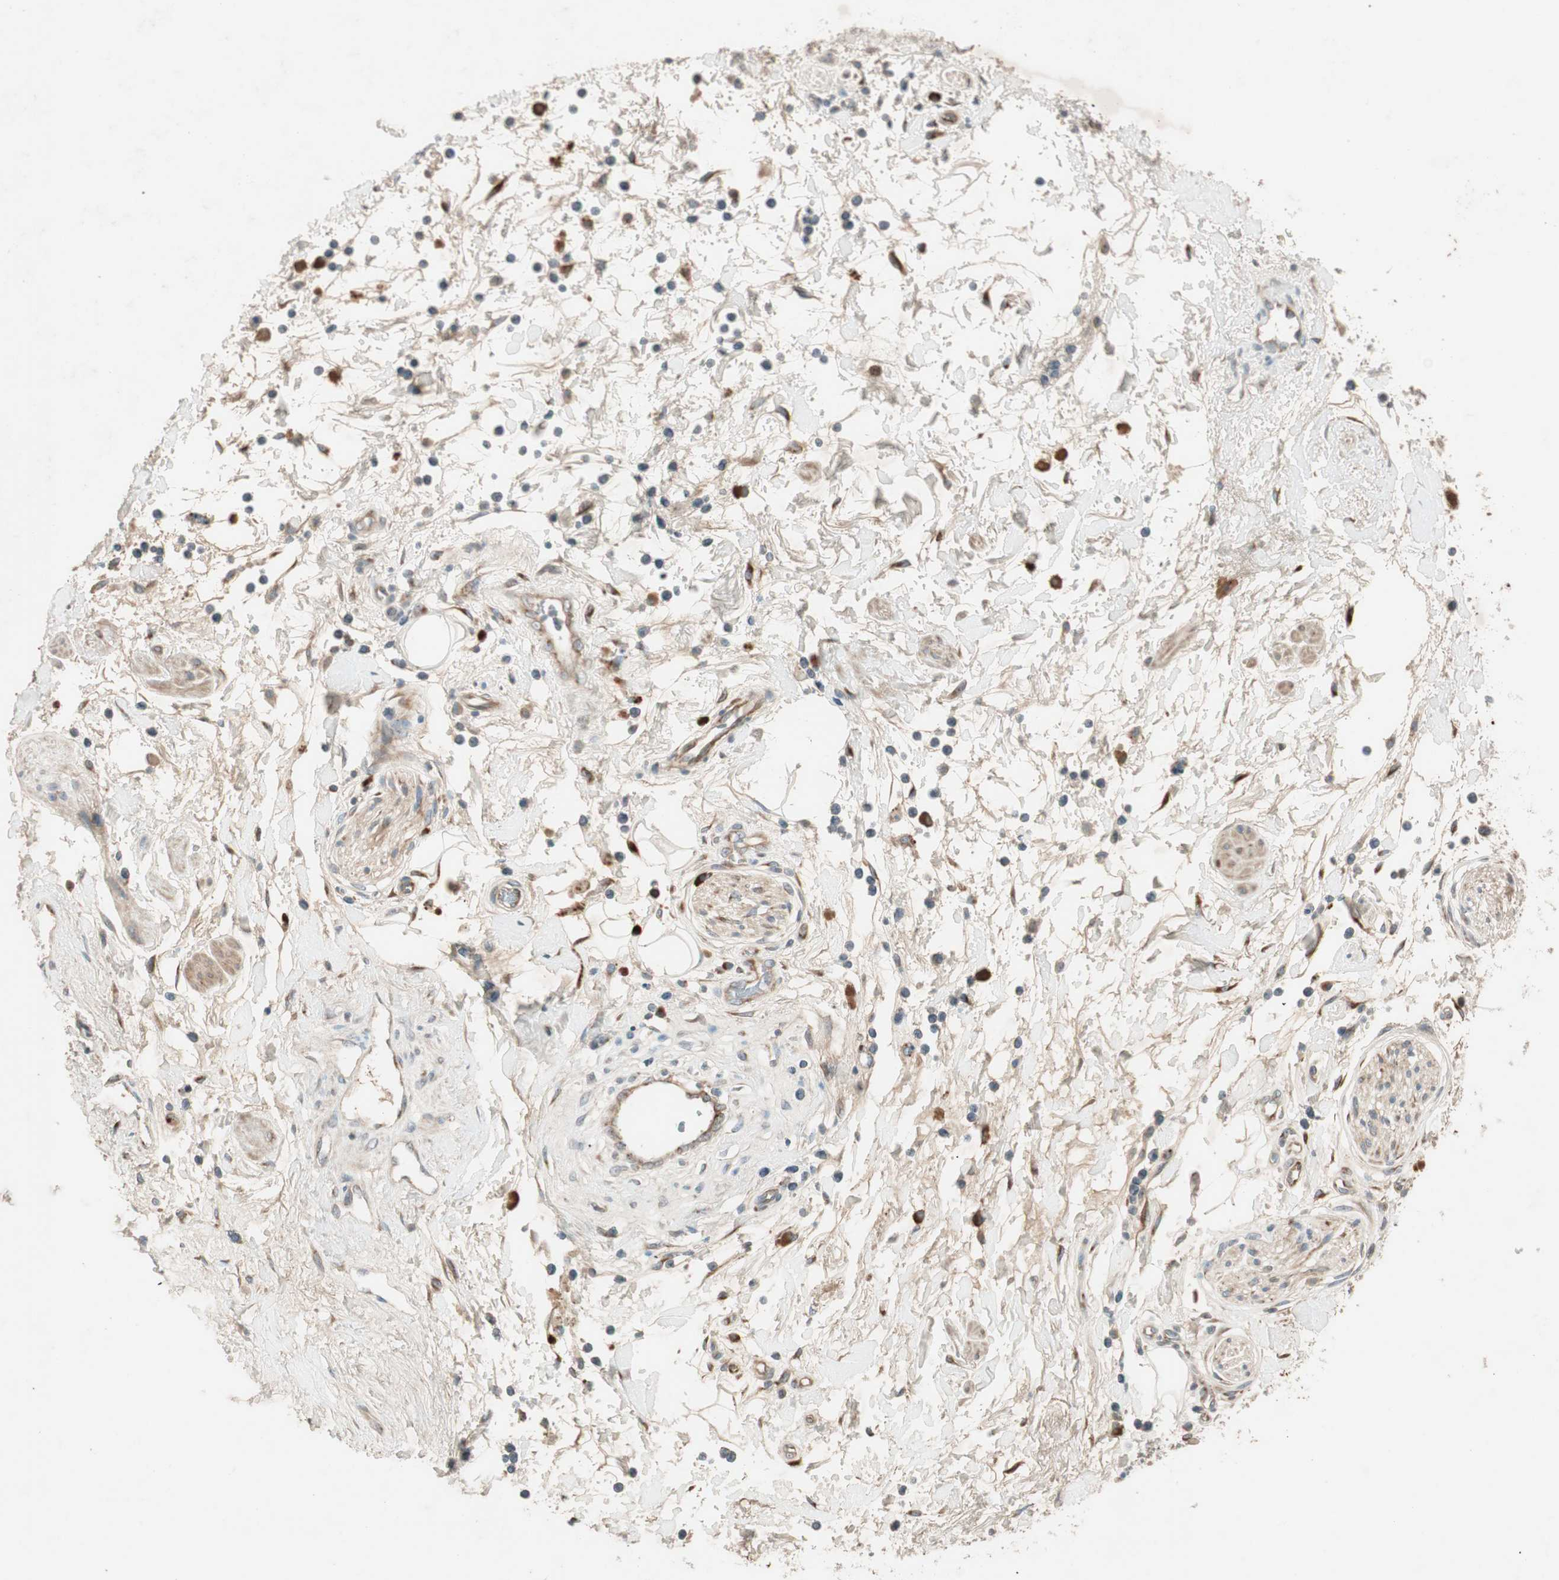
{"staining": {"intensity": "negative", "quantity": "none", "location": "none"}, "tissue": "adipose tissue", "cell_type": "Adipocytes", "image_type": "normal", "snomed": [{"axis": "morphology", "description": "Normal tissue, NOS"}, {"axis": "topography", "description": "Soft tissue"}, {"axis": "topography", "description": "Peripheral nerve tissue"}], "caption": "Human adipose tissue stained for a protein using immunohistochemistry demonstrates no positivity in adipocytes.", "gene": "APOO", "patient": {"sex": "female", "age": 71}}